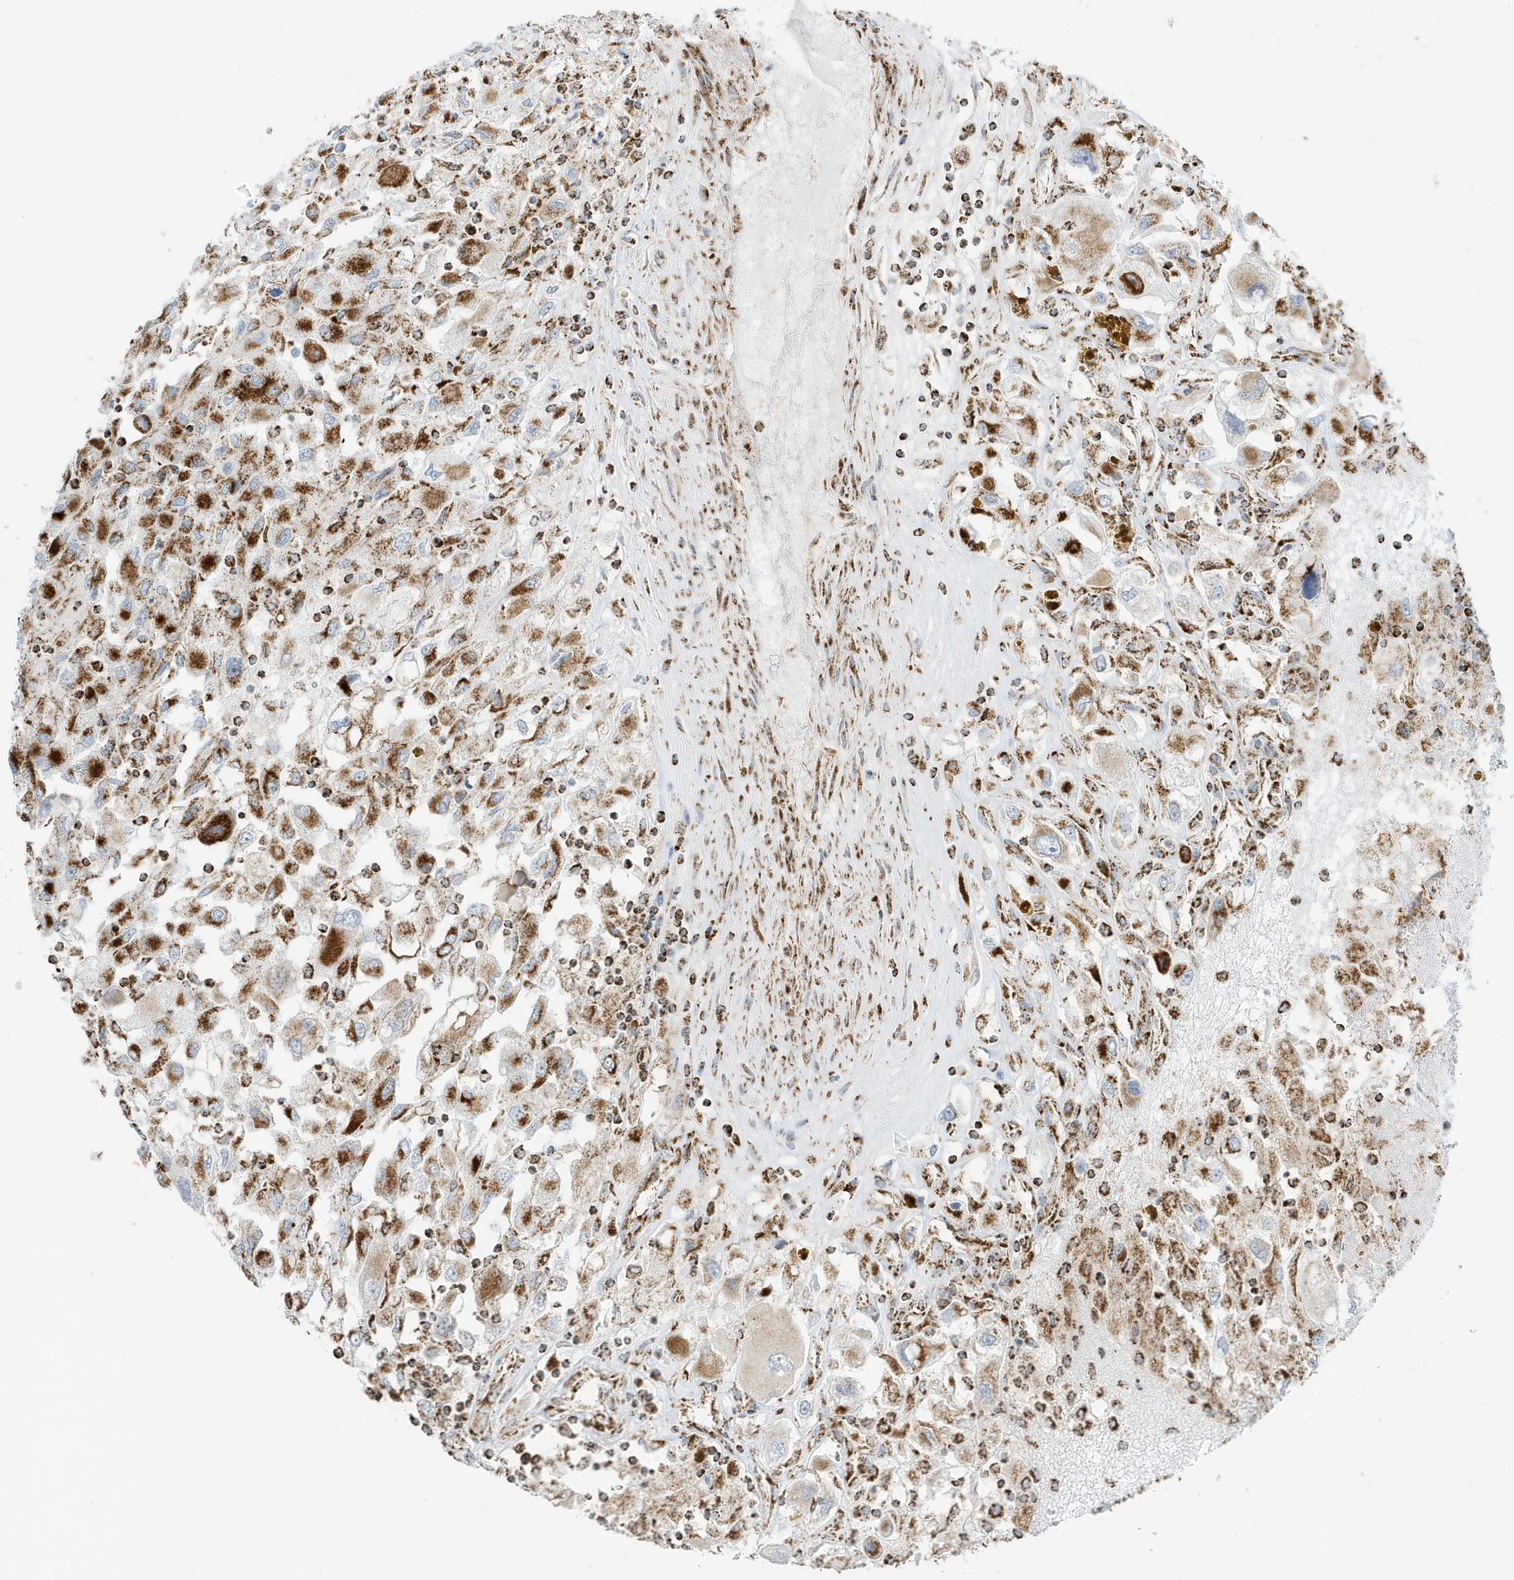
{"staining": {"intensity": "strong", "quantity": ">75%", "location": "cytoplasmic/membranous"}, "tissue": "renal cancer", "cell_type": "Tumor cells", "image_type": "cancer", "snomed": [{"axis": "morphology", "description": "Adenocarcinoma, NOS"}, {"axis": "topography", "description": "Kidney"}], "caption": "Protein expression analysis of human renal adenocarcinoma reveals strong cytoplasmic/membranous expression in approximately >75% of tumor cells.", "gene": "ATP5ME", "patient": {"sex": "female", "age": 52}}